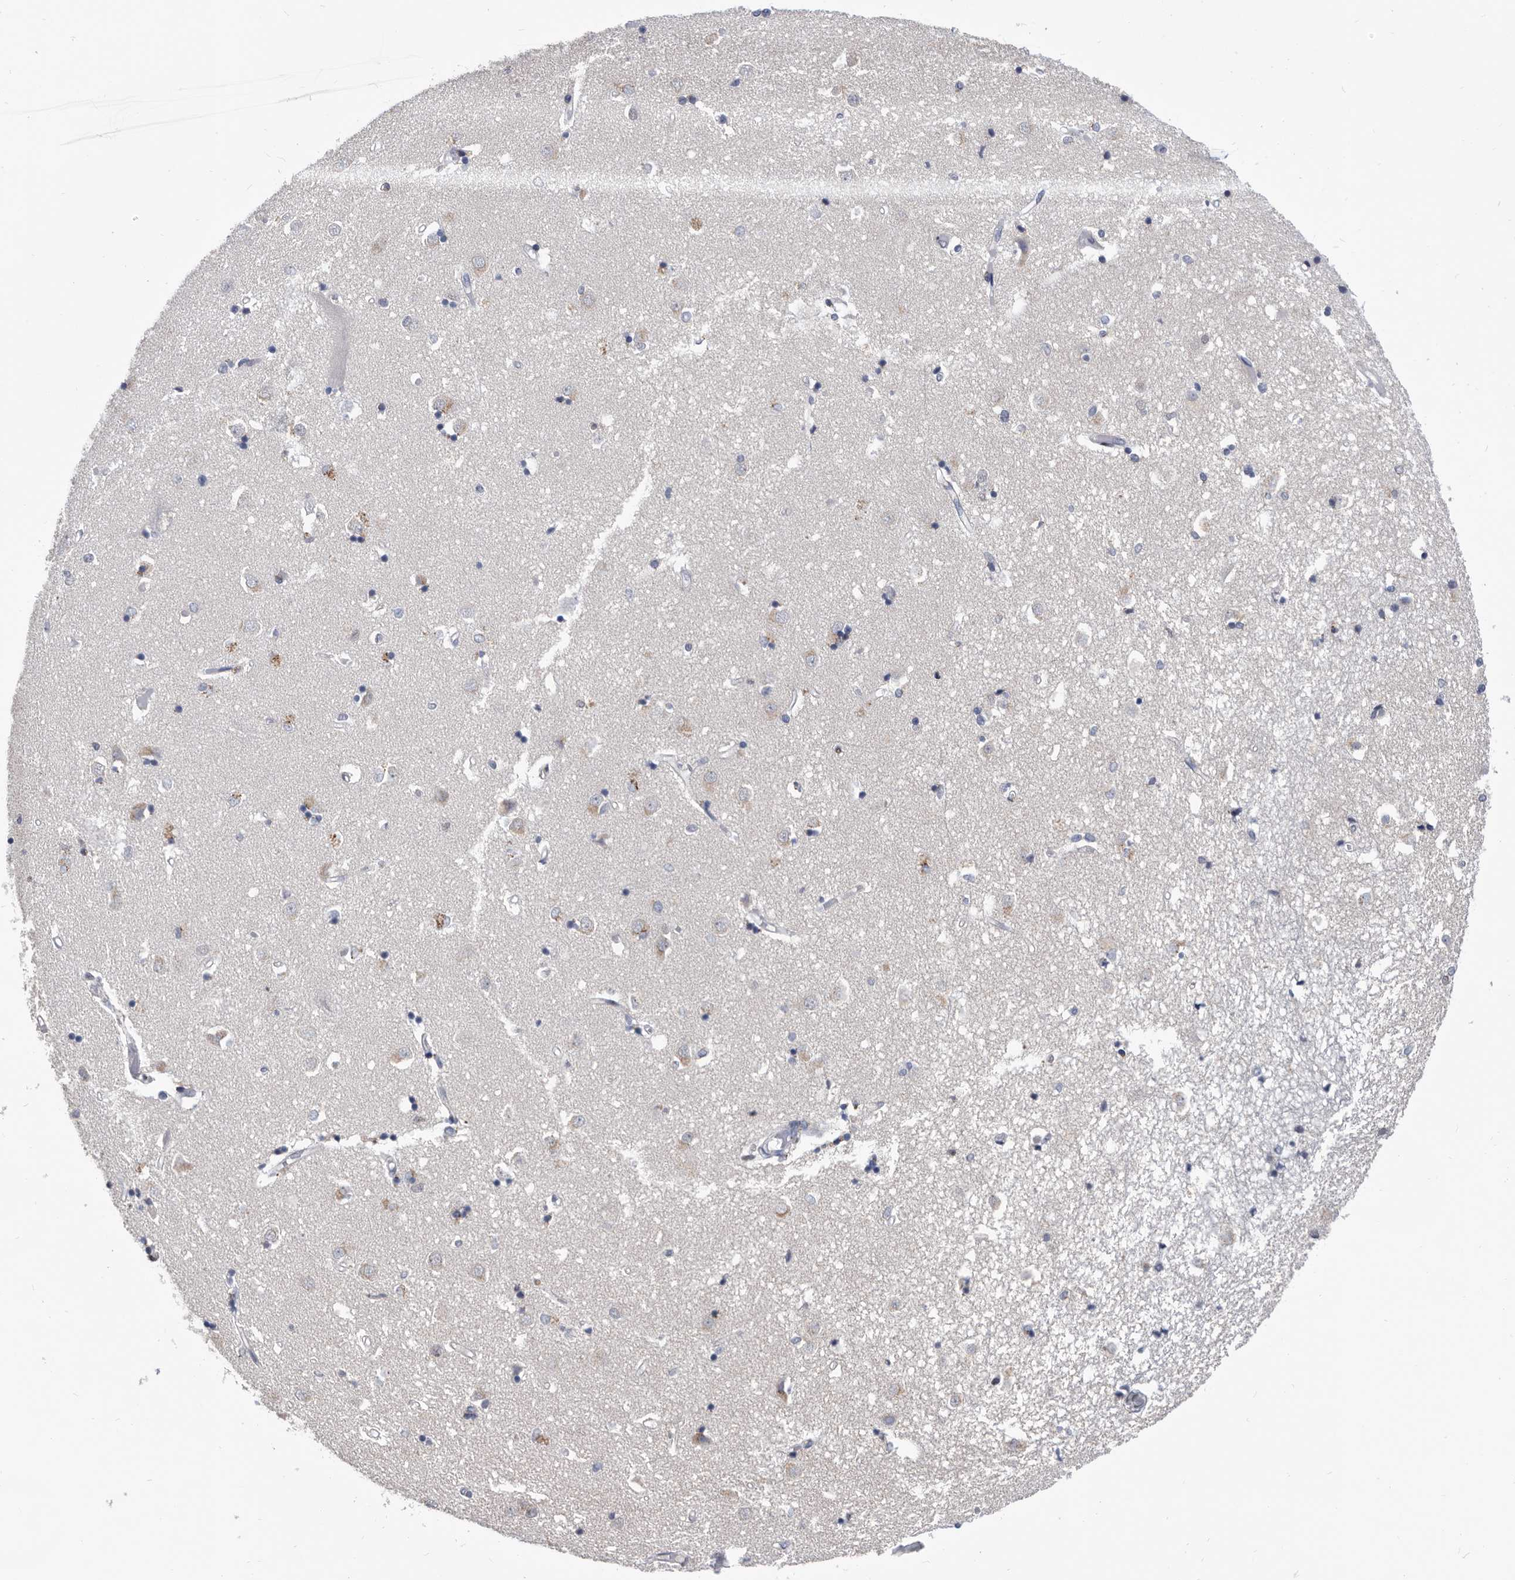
{"staining": {"intensity": "negative", "quantity": "none", "location": "none"}, "tissue": "caudate", "cell_type": "Glial cells", "image_type": "normal", "snomed": [{"axis": "morphology", "description": "Normal tissue, NOS"}, {"axis": "topography", "description": "Lateral ventricle wall"}], "caption": "IHC photomicrograph of benign human caudate stained for a protein (brown), which demonstrates no expression in glial cells.", "gene": "TSTD1", "patient": {"sex": "male", "age": 45}}